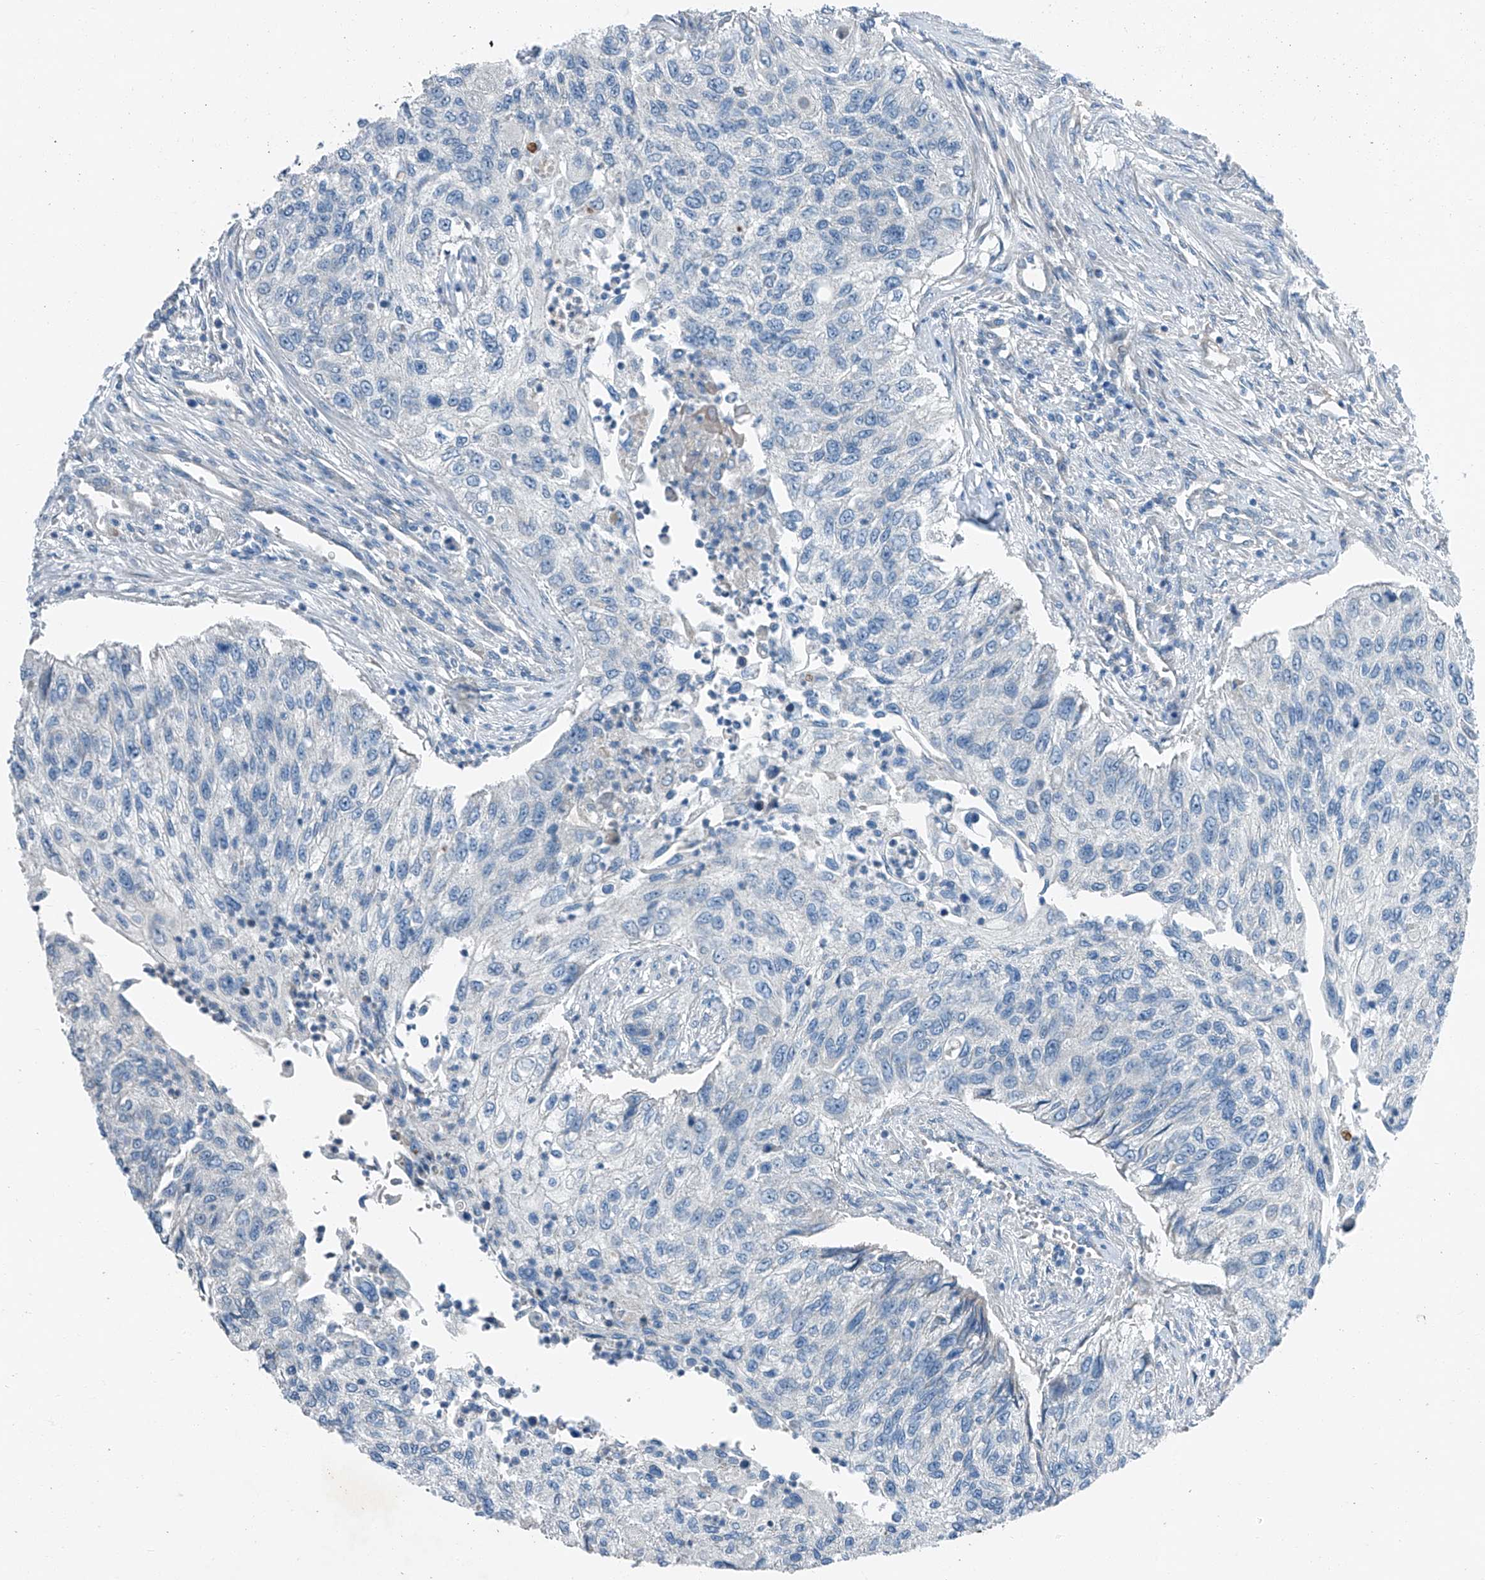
{"staining": {"intensity": "negative", "quantity": "none", "location": "none"}, "tissue": "urothelial cancer", "cell_type": "Tumor cells", "image_type": "cancer", "snomed": [{"axis": "morphology", "description": "Urothelial carcinoma, High grade"}, {"axis": "topography", "description": "Urinary bladder"}], "caption": "Immunohistochemistry of human high-grade urothelial carcinoma reveals no expression in tumor cells. (IHC, brightfield microscopy, high magnification).", "gene": "MDGA1", "patient": {"sex": "female", "age": 60}}